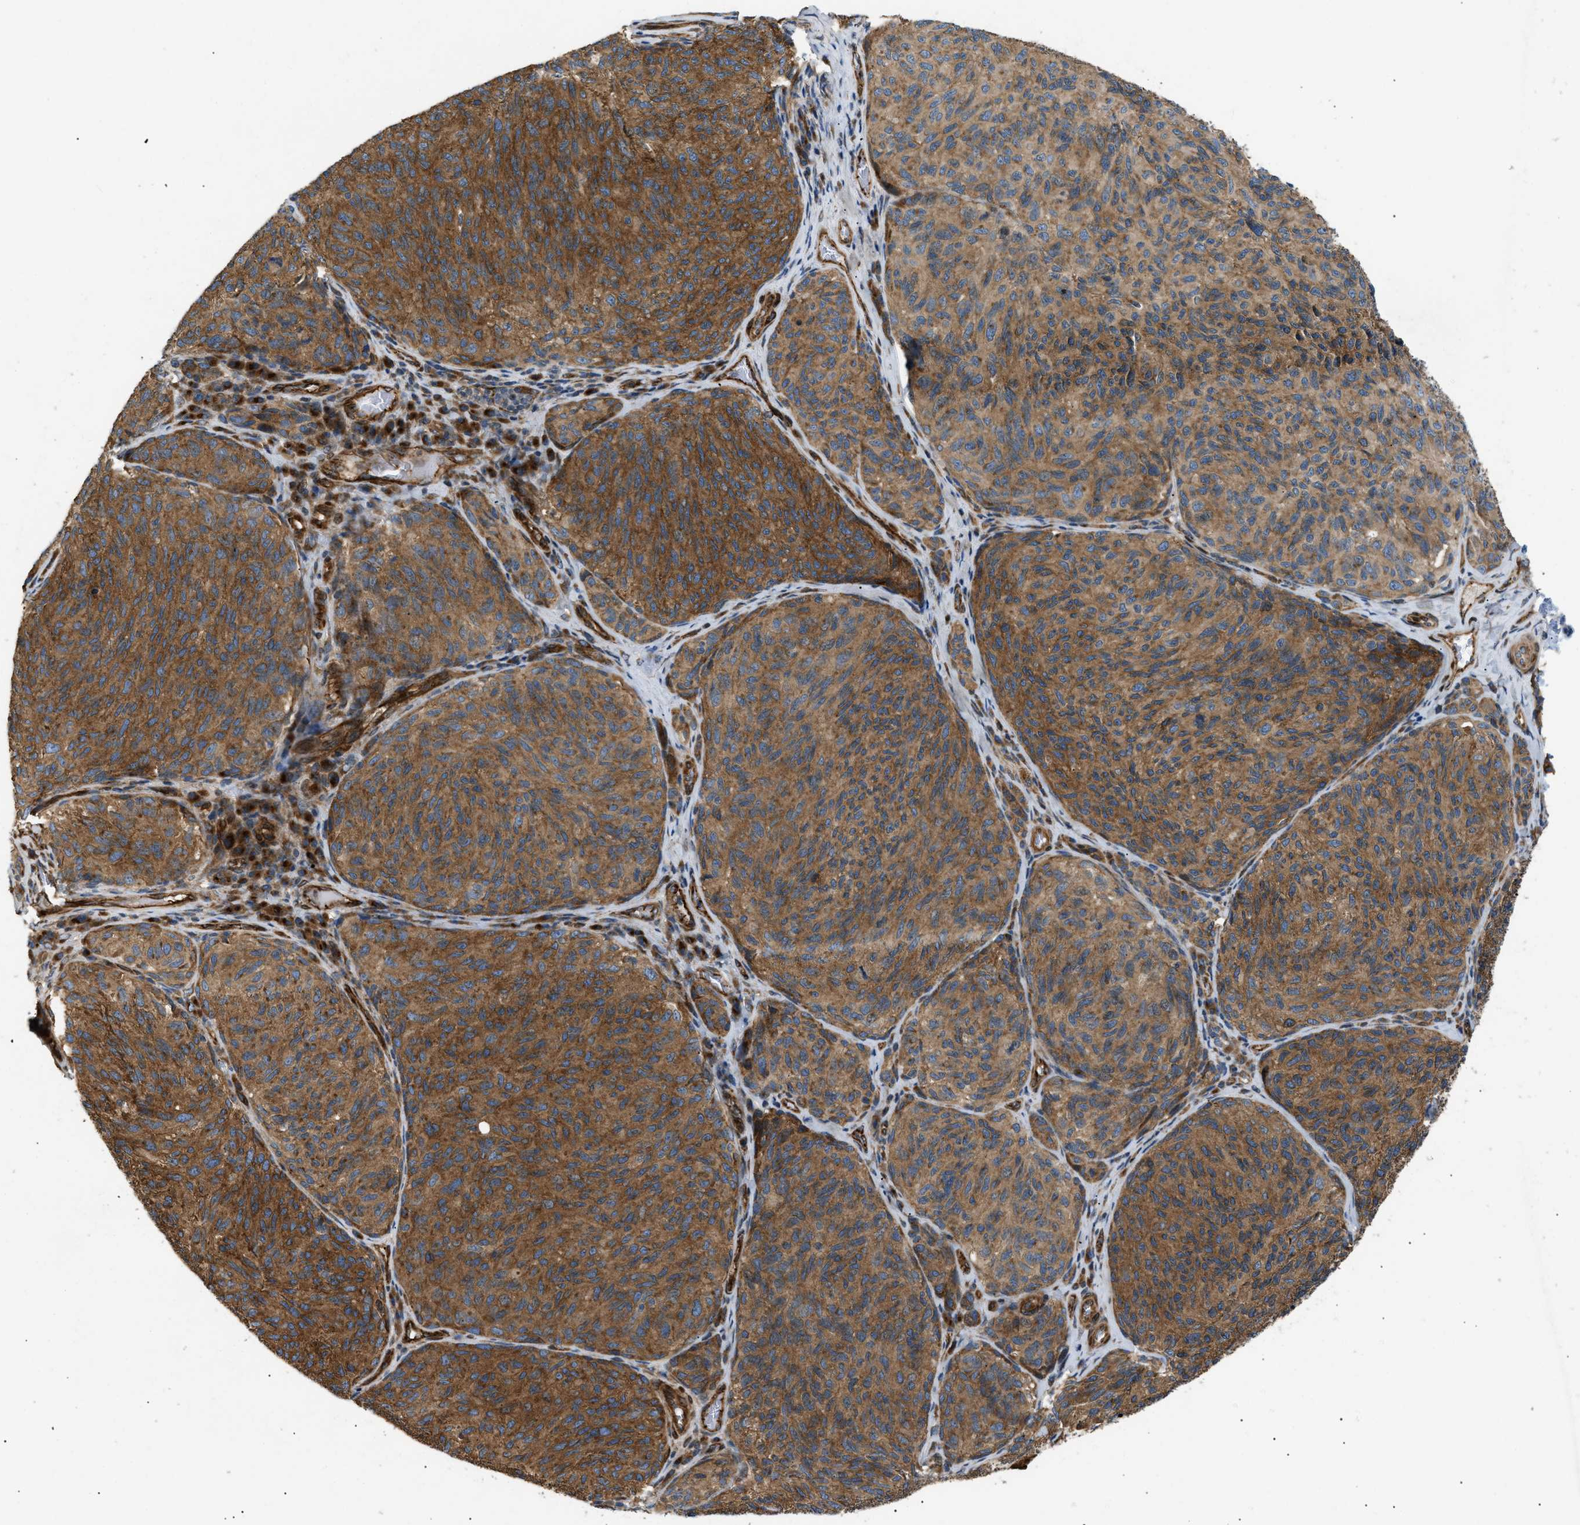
{"staining": {"intensity": "strong", "quantity": ">75%", "location": "cytoplasmic/membranous"}, "tissue": "melanoma", "cell_type": "Tumor cells", "image_type": "cancer", "snomed": [{"axis": "morphology", "description": "Malignant melanoma, NOS"}, {"axis": "topography", "description": "Skin"}], "caption": "Brown immunohistochemical staining in malignant melanoma displays strong cytoplasmic/membranous expression in about >75% of tumor cells.", "gene": "LYSMD3", "patient": {"sex": "female", "age": 73}}